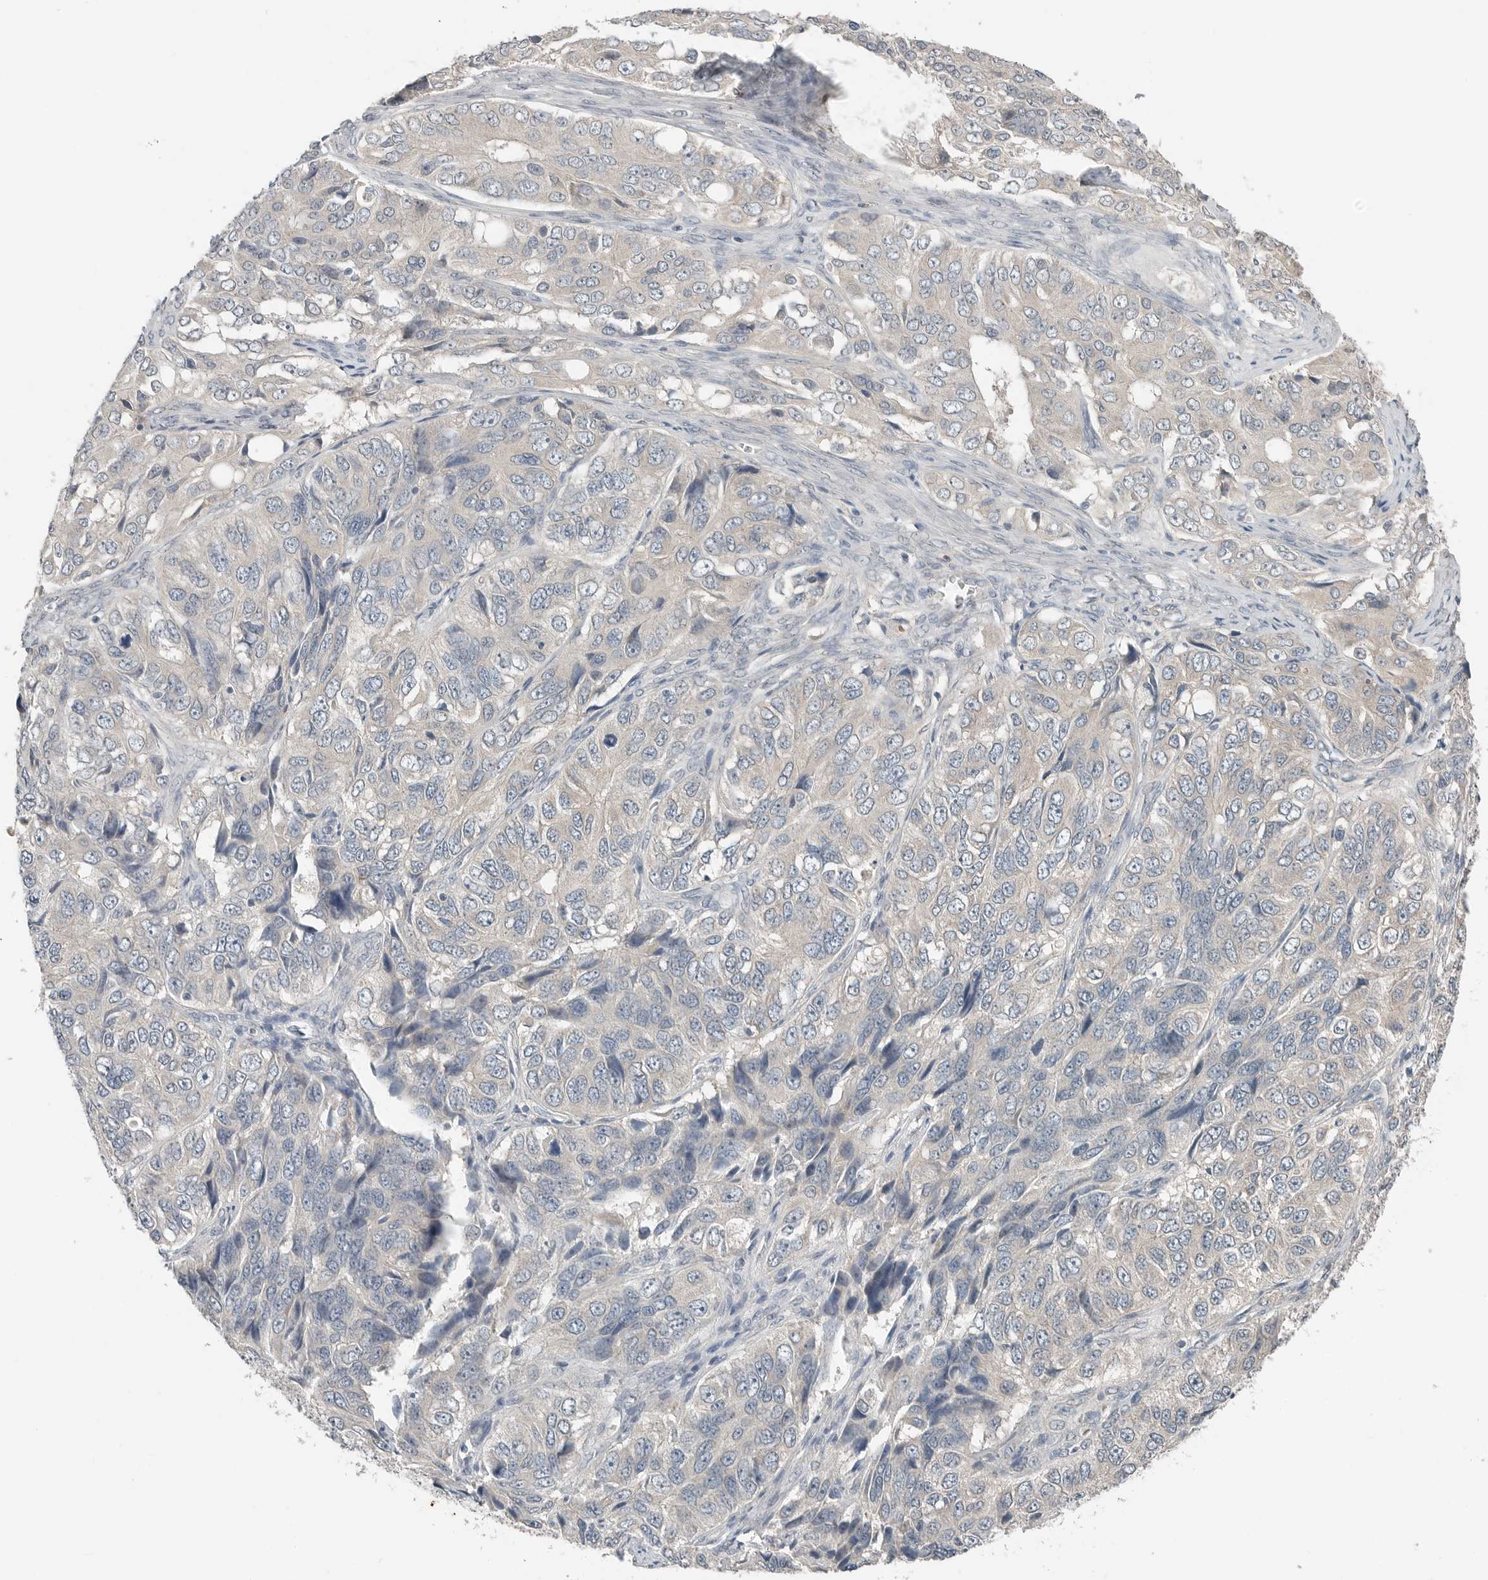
{"staining": {"intensity": "negative", "quantity": "none", "location": "none"}, "tissue": "ovarian cancer", "cell_type": "Tumor cells", "image_type": "cancer", "snomed": [{"axis": "morphology", "description": "Carcinoma, endometroid"}, {"axis": "topography", "description": "Ovary"}], "caption": "DAB immunohistochemical staining of human ovarian cancer shows no significant staining in tumor cells. The staining is performed using DAB brown chromogen with nuclei counter-stained in using hematoxylin.", "gene": "FCRLB", "patient": {"sex": "female", "age": 51}}